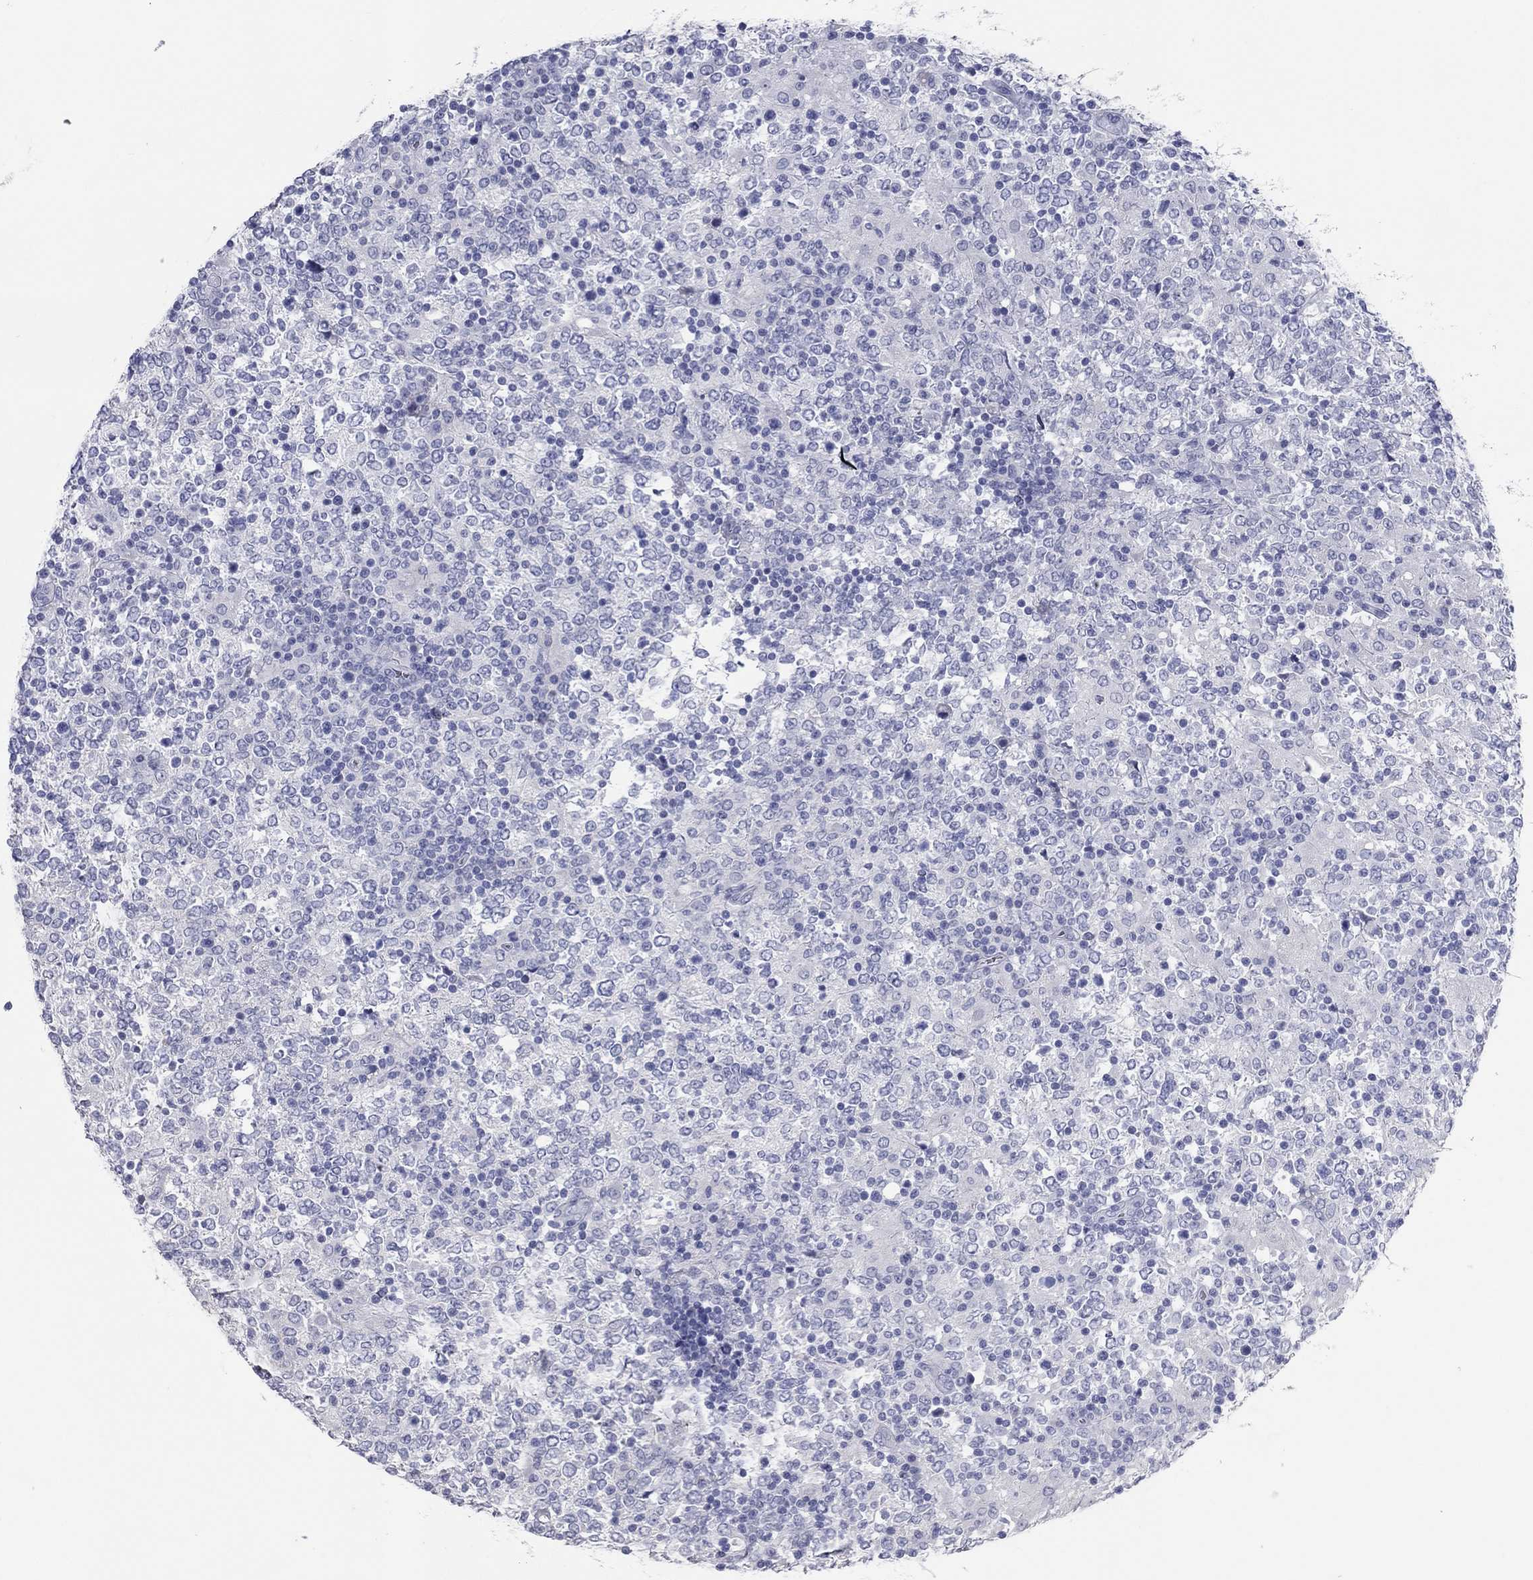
{"staining": {"intensity": "negative", "quantity": "none", "location": "none"}, "tissue": "lymphoma", "cell_type": "Tumor cells", "image_type": "cancer", "snomed": [{"axis": "morphology", "description": "Malignant lymphoma, non-Hodgkin's type, High grade"}, {"axis": "topography", "description": "Lymph node"}], "caption": "DAB (3,3'-diaminobenzidine) immunohistochemical staining of lymphoma exhibits no significant positivity in tumor cells.", "gene": "KIRREL2", "patient": {"sex": "female", "age": 84}}